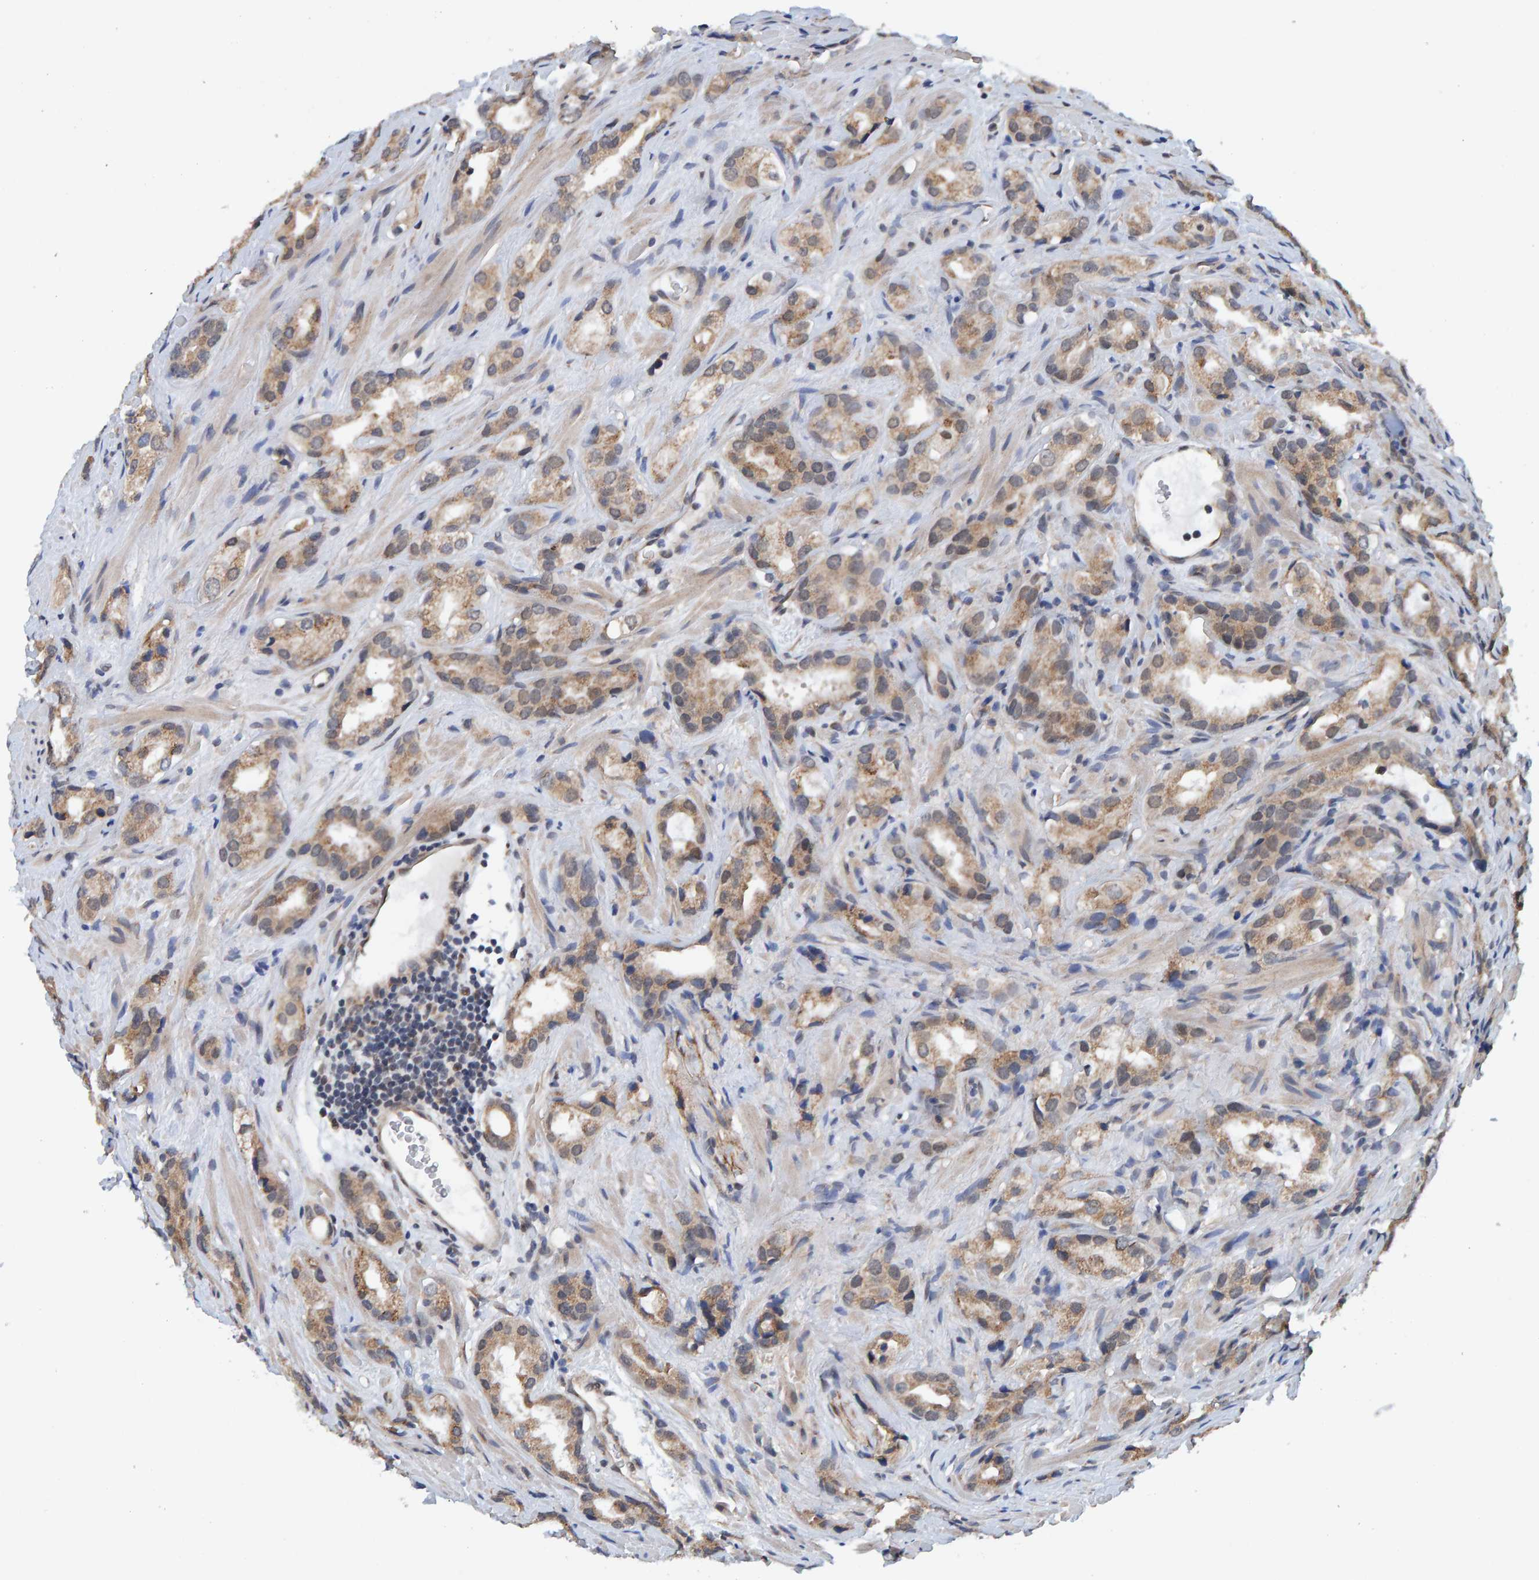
{"staining": {"intensity": "weak", "quantity": ">75%", "location": "cytoplasmic/membranous"}, "tissue": "prostate cancer", "cell_type": "Tumor cells", "image_type": "cancer", "snomed": [{"axis": "morphology", "description": "Adenocarcinoma, High grade"}, {"axis": "topography", "description": "Prostate"}], "caption": "This image demonstrates adenocarcinoma (high-grade) (prostate) stained with immunohistochemistry (IHC) to label a protein in brown. The cytoplasmic/membranous of tumor cells show weak positivity for the protein. Nuclei are counter-stained blue.", "gene": "SCRN2", "patient": {"sex": "male", "age": 63}}